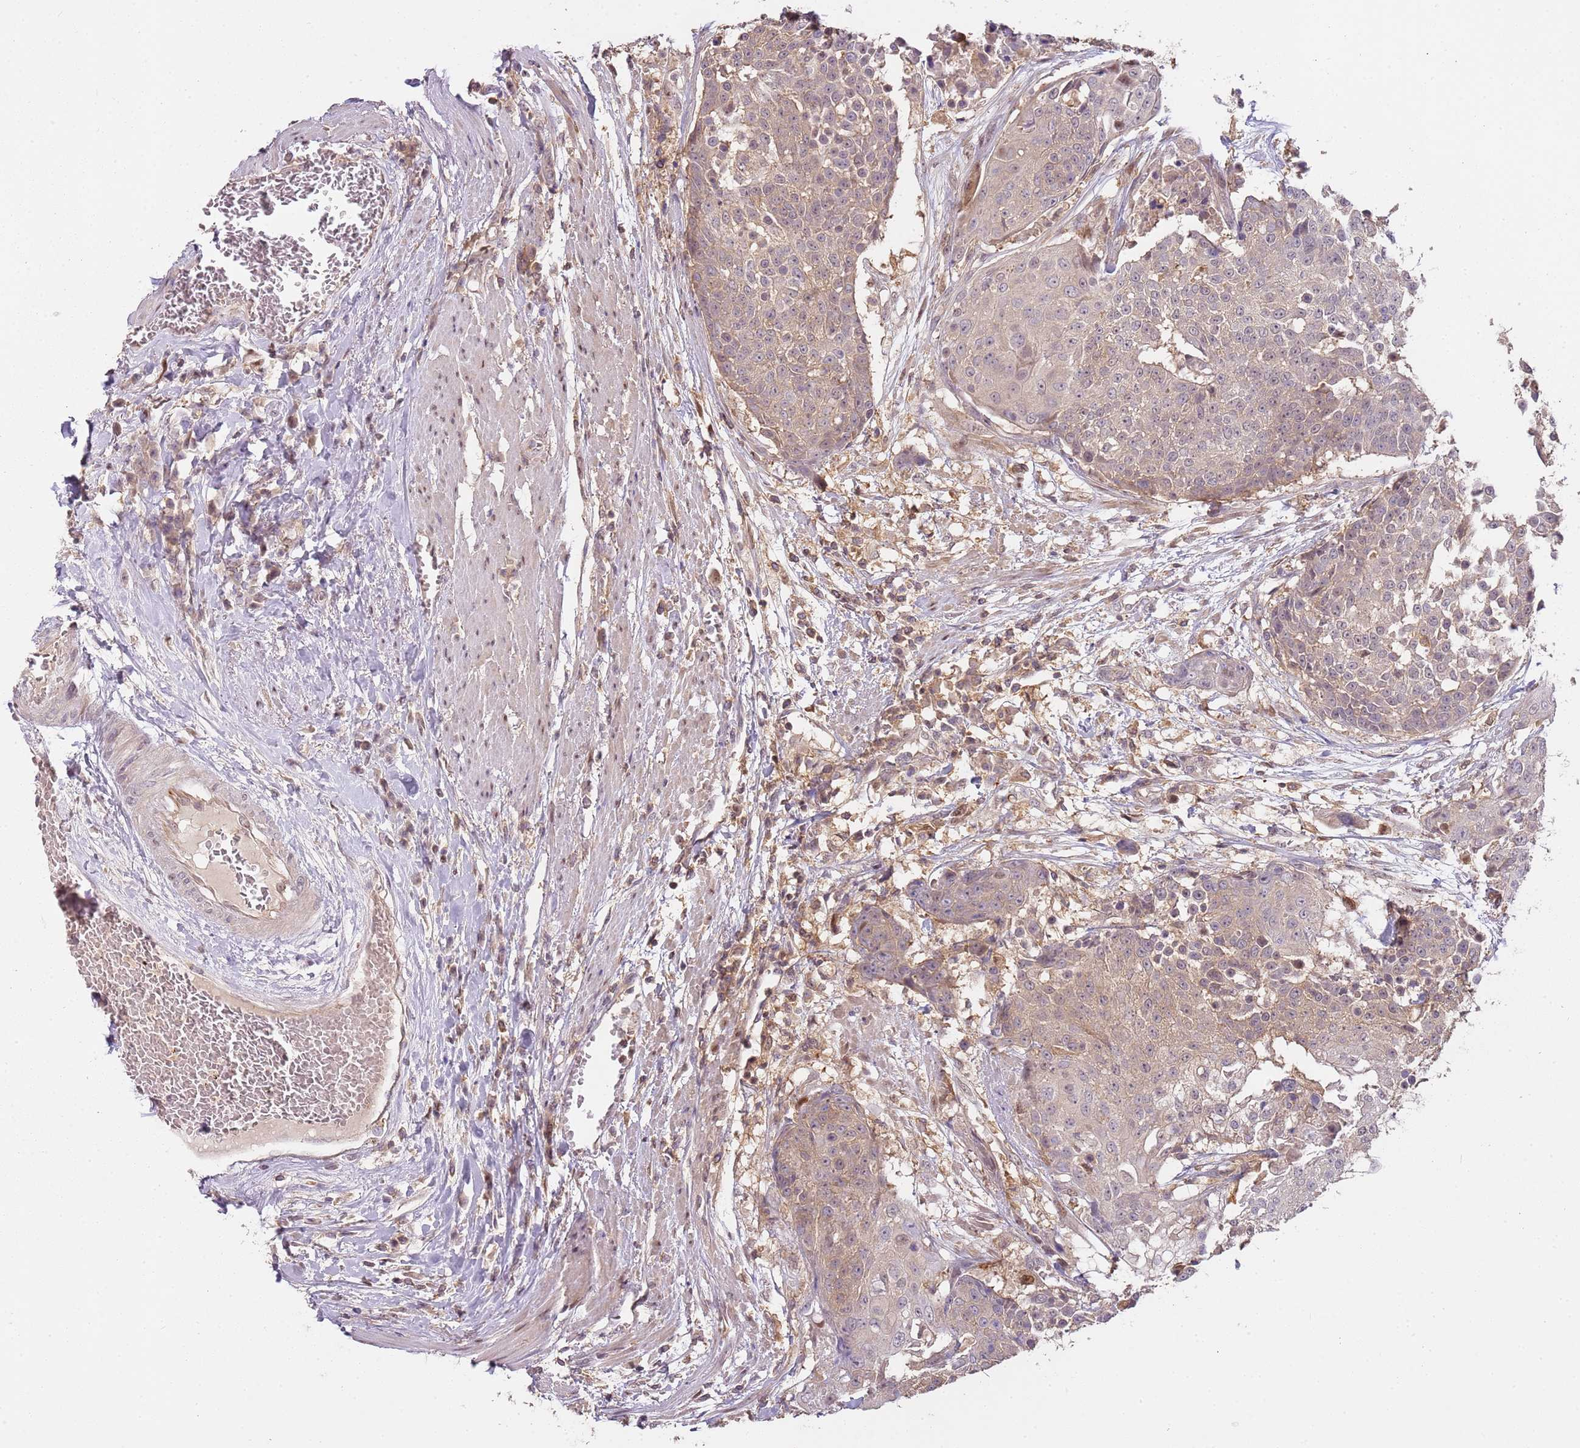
{"staining": {"intensity": "weak", "quantity": "25%-75%", "location": "cytoplasmic/membranous,nuclear"}, "tissue": "urothelial cancer", "cell_type": "Tumor cells", "image_type": "cancer", "snomed": [{"axis": "morphology", "description": "Urothelial carcinoma, High grade"}, {"axis": "topography", "description": "Urinary bladder"}], "caption": "The immunohistochemical stain labels weak cytoplasmic/membranous and nuclear positivity in tumor cells of urothelial carcinoma (high-grade) tissue.", "gene": "GSTO2", "patient": {"sex": "female", "age": 63}}